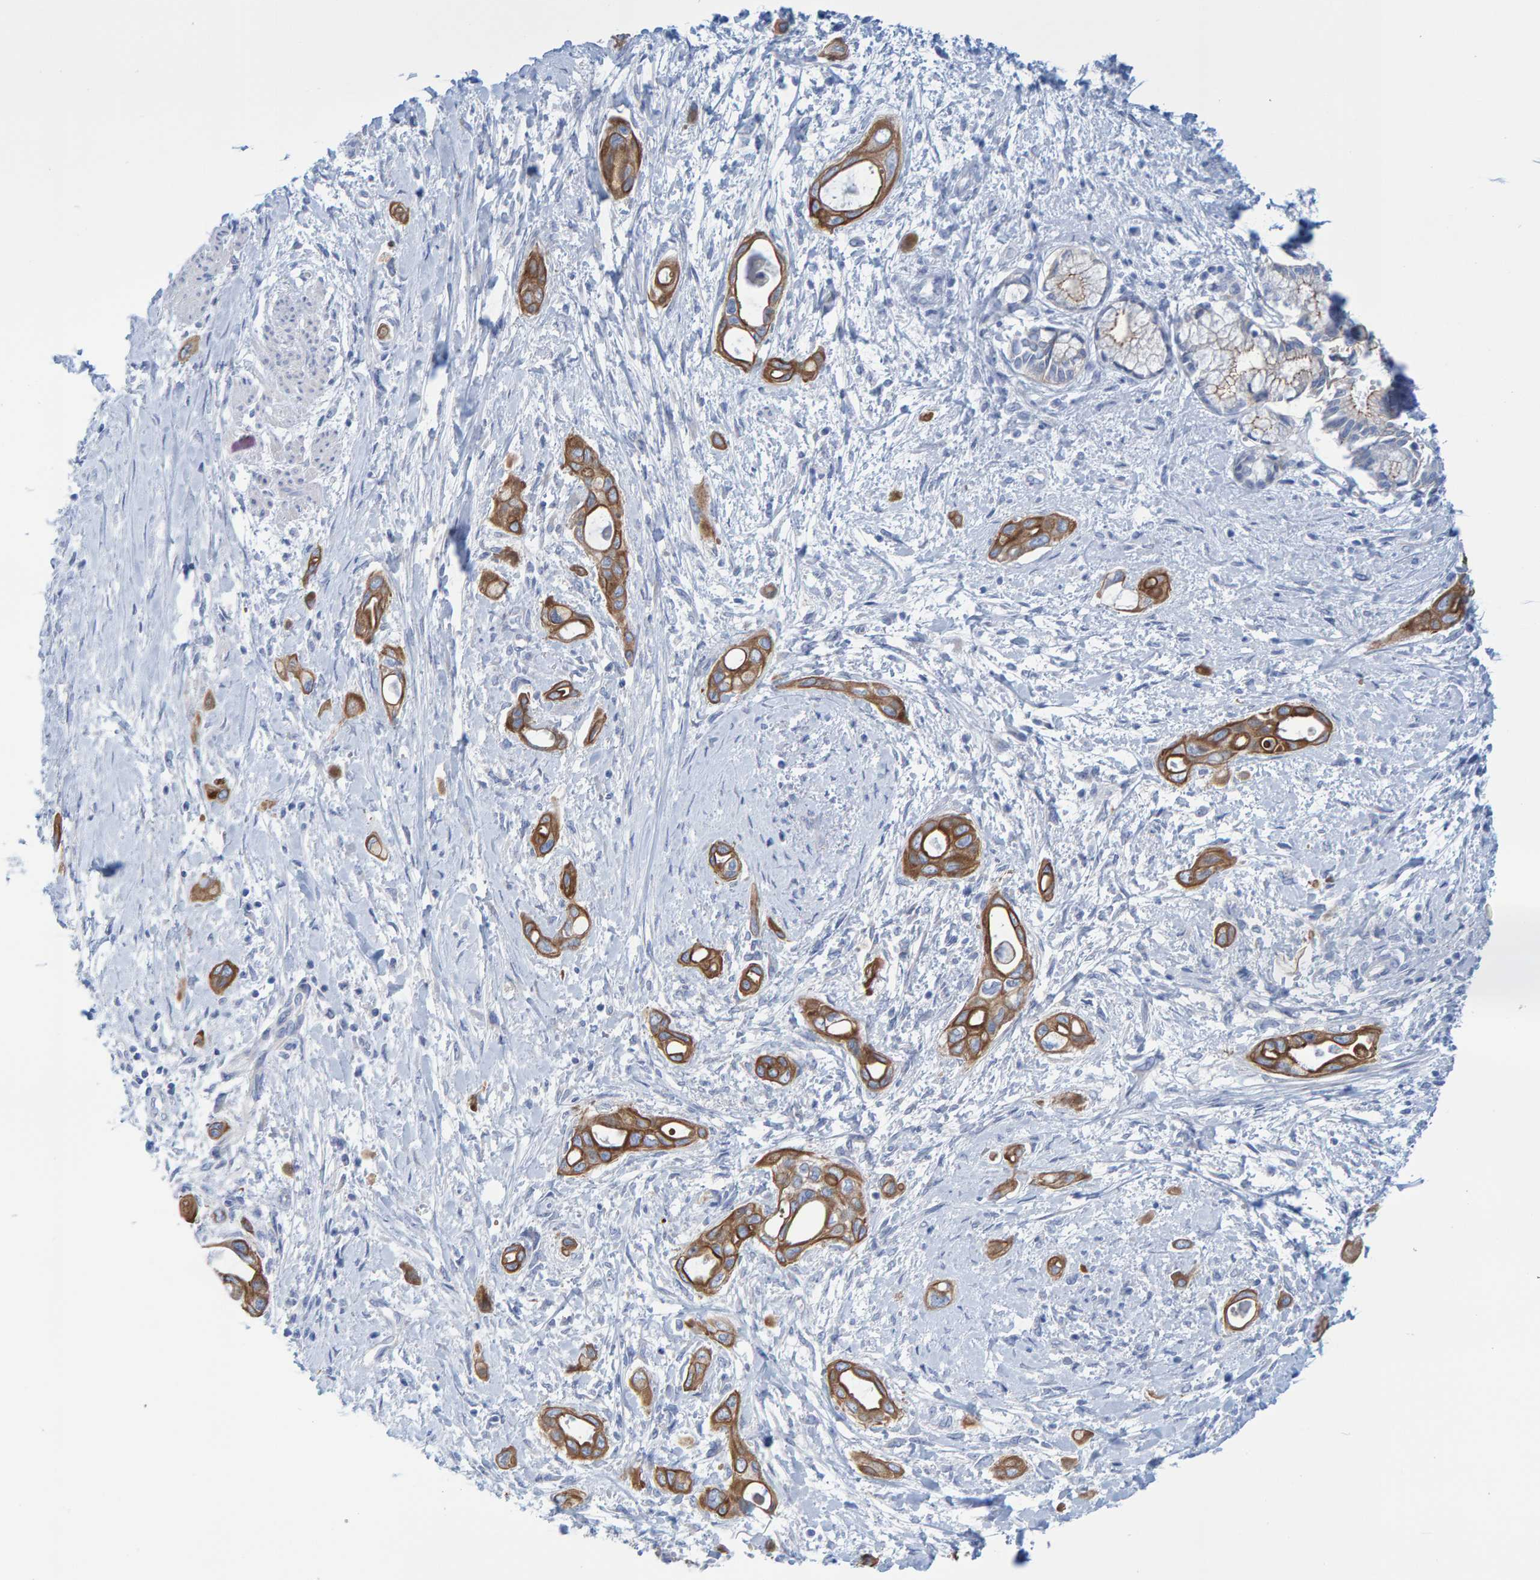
{"staining": {"intensity": "moderate", "quantity": ">75%", "location": "cytoplasmic/membranous"}, "tissue": "pancreatic cancer", "cell_type": "Tumor cells", "image_type": "cancer", "snomed": [{"axis": "morphology", "description": "Adenocarcinoma, NOS"}, {"axis": "topography", "description": "Pancreas"}], "caption": "Immunohistochemistry image of pancreatic cancer stained for a protein (brown), which reveals medium levels of moderate cytoplasmic/membranous staining in about >75% of tumor cells.", "gene": "JAKMIP3", "patient": {"sex": "male", "age": 59}}